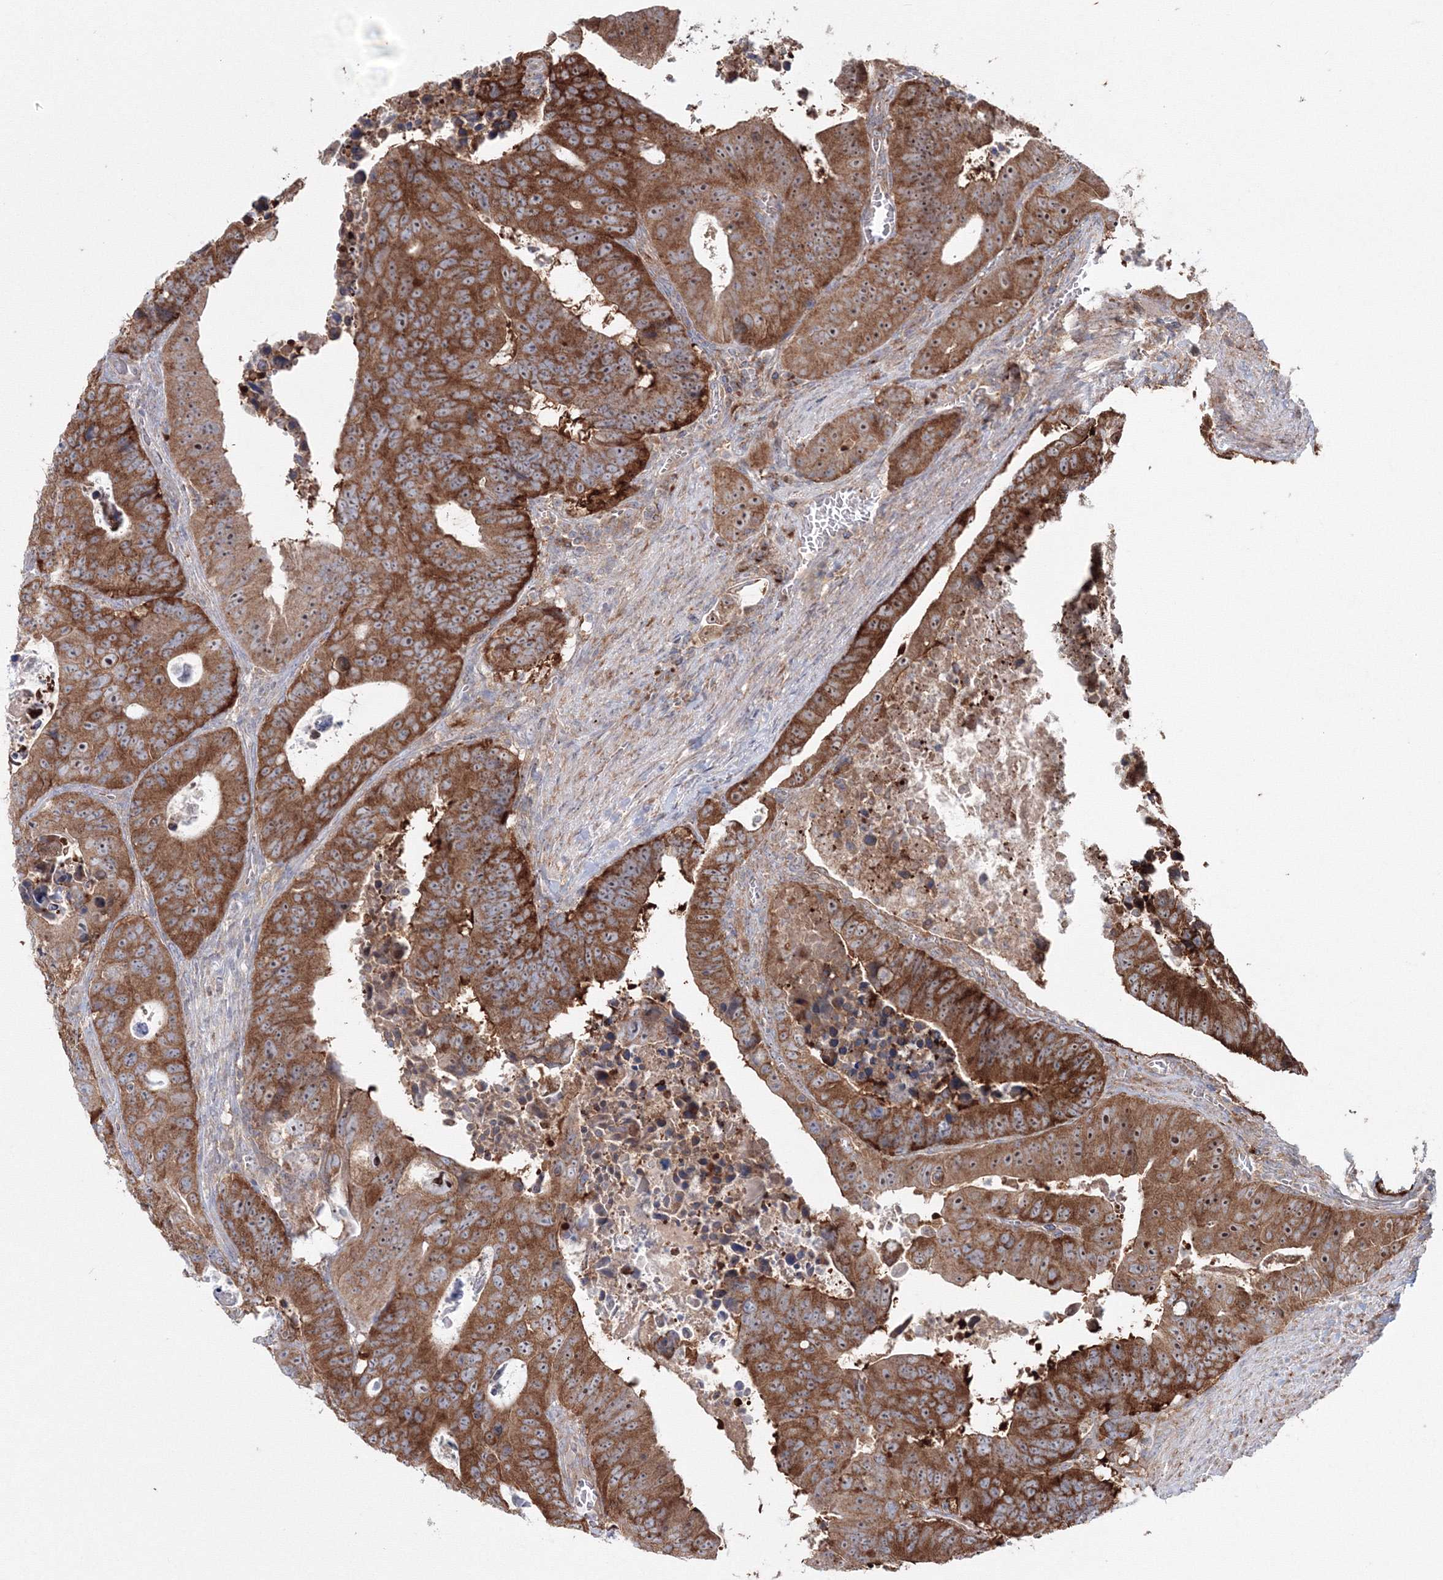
{"staining": {"intensity": "strong", "quantity": ">75%", "location": "cytoplasmic/membranous"}, "tissue": "colorectal cancer", "cell_type": "Tumor cells", "image_type": "cancer", "snomed": [{"axis": "morphology", "description": "Adenocarcinoma, NOS"}, {"axis": "topography", "description": "Colon"}], "caption": "Colorectal adenocarcinoma stained with a protein marker displays strong staining in tumor cells.", "gene": "PEX13", "patient": {"sex": "male", "age": 87}}